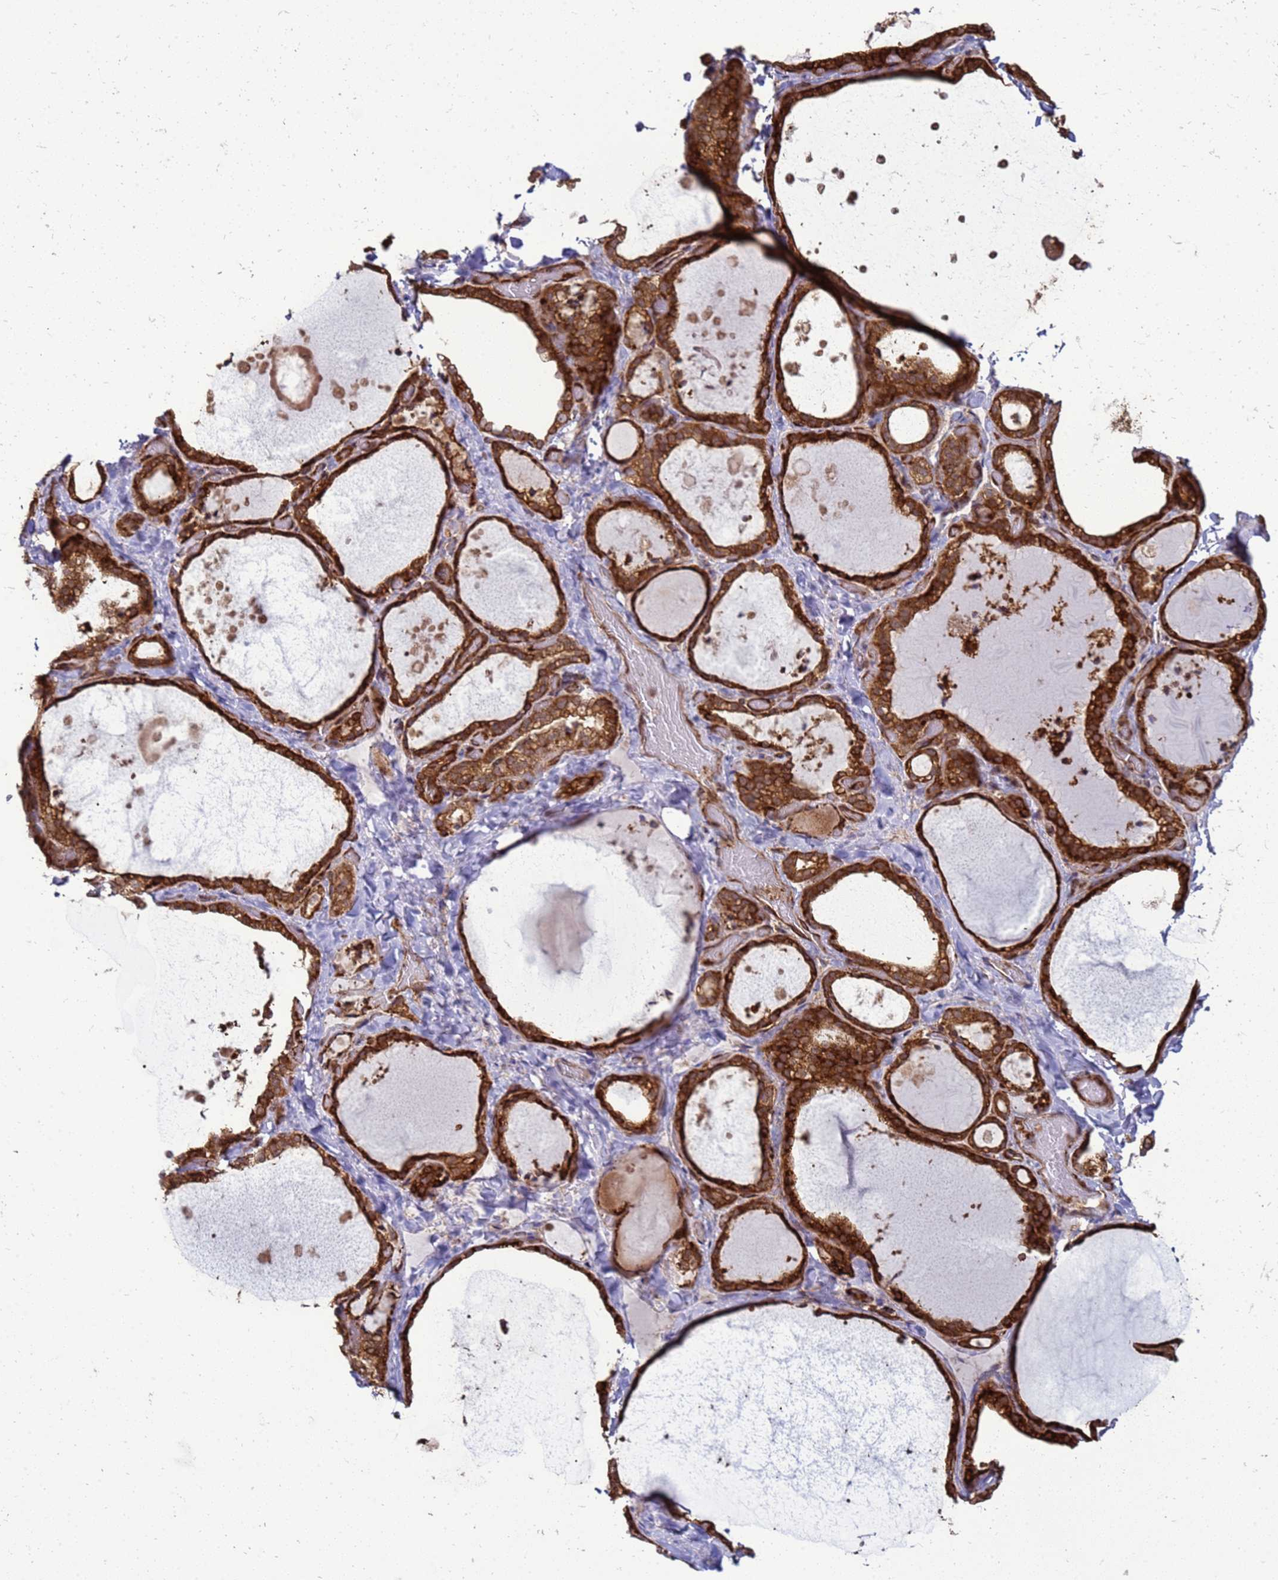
{"staining": {"intensity": "strong", "quantity": ">75%", "location": "cytoplasmic/membranous"}, "tissue": "thyroid gland", "cell_type": "Glandular cells", "image_type": "normal", "snomed": [{"axis": "morphology", "description": "Normal tissue, NOS"}, {"axis": "topography", "description": "Thyroid gland"}], "caption": "Benign thyroid gland was stained to show a protein in brown. There is high levels of strong cytoplasmic/membranous positivity in approximately >75% of glandular cells. The staining is performed using DAB (3,3'-diaminobenzidine) brown chromogen to label protein expression. The nuclei are counter-stained blue using hematoxylin.", "gene": "CNOT1", "patient": {"sex": "female", "age": 44}}